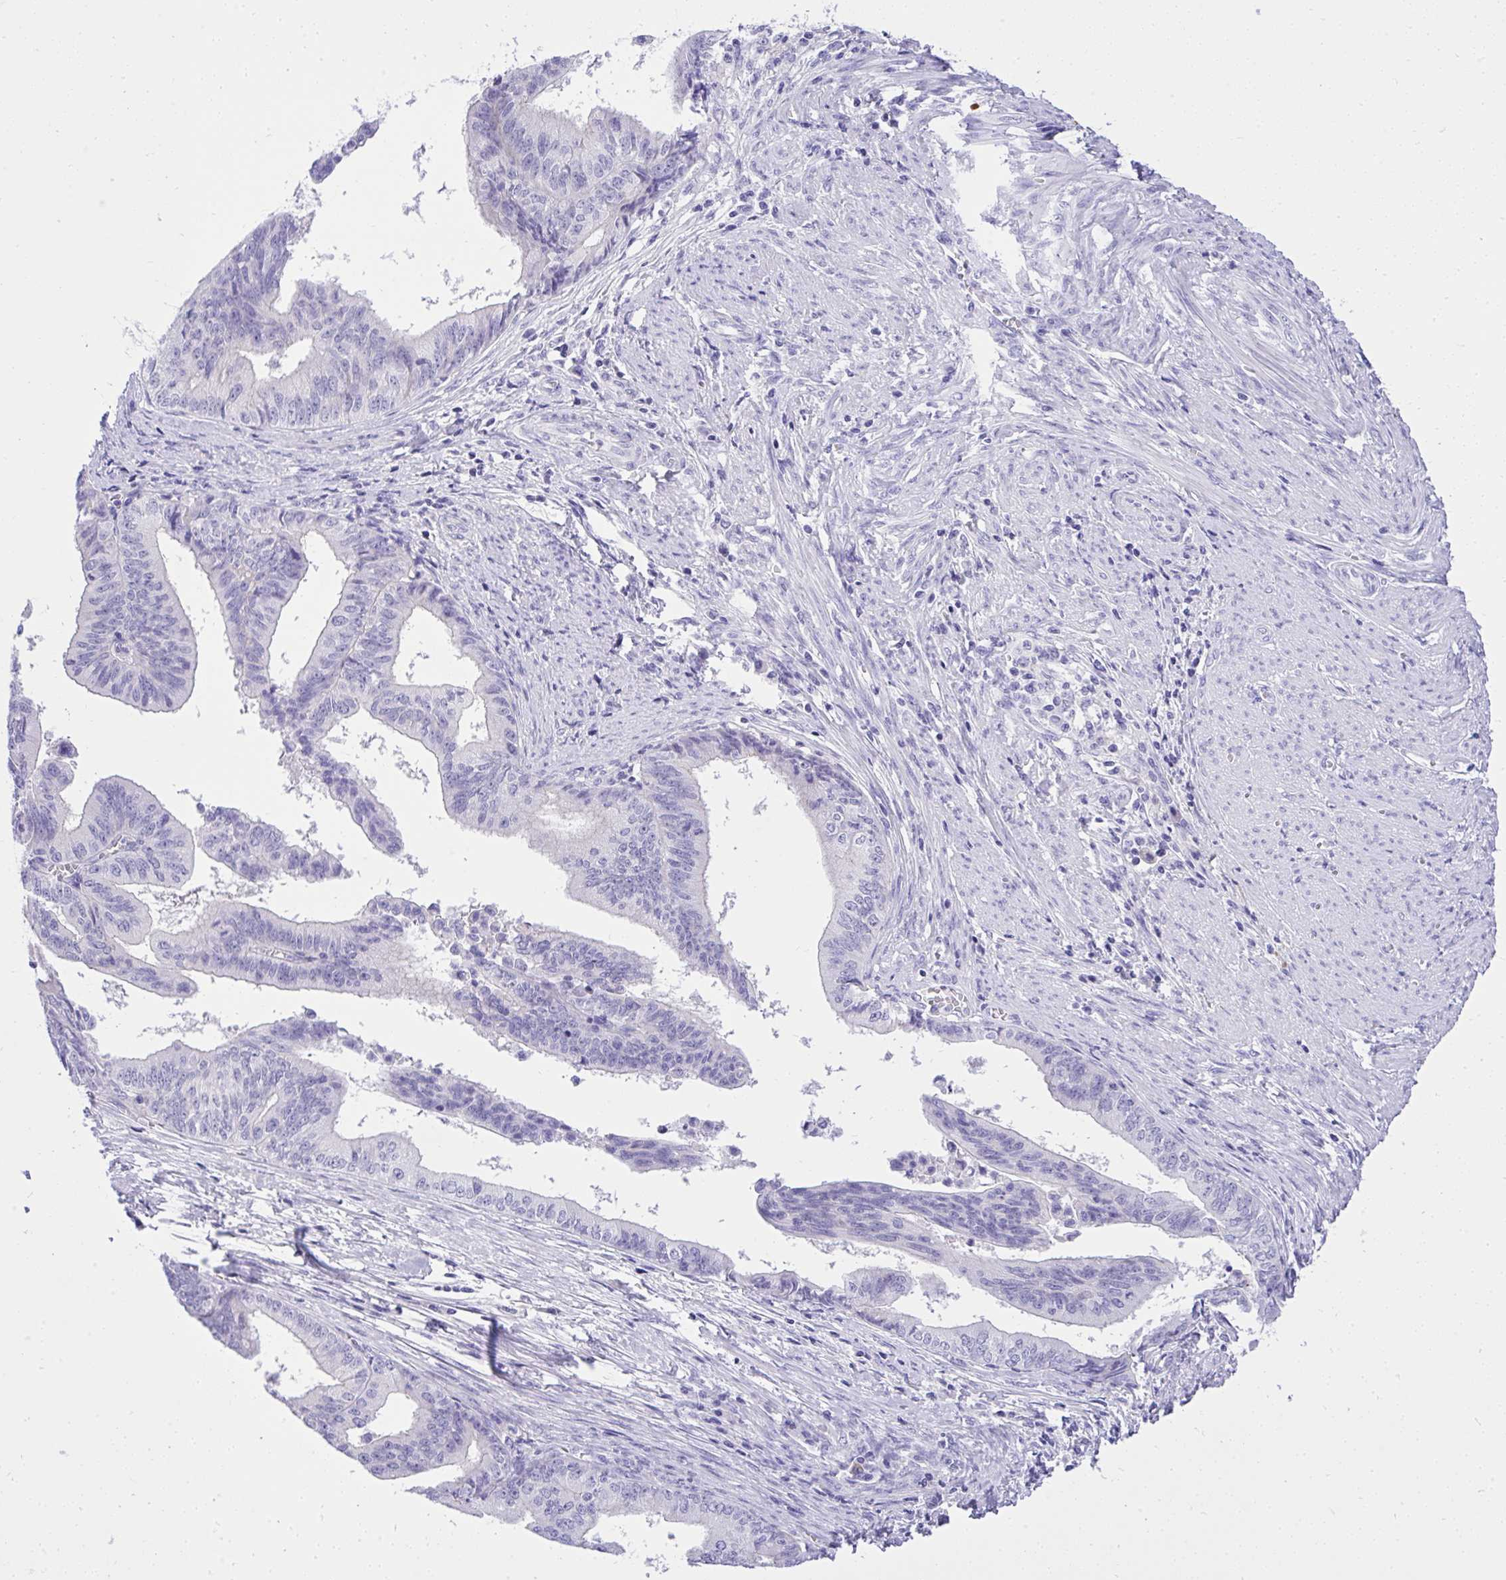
{"staining": {"intensity": "negative", "quantity": "none", "location": "none"}, "tissue": "endometrial cancer", "cell_type": "Tumor cells", "image_type": "cancer", "snomed": [{"axis": "morphology", "description": "Adenocarcinoma, NOS"}, {"axis": "topography", "description": "Endometrium"}], "caption": "This is a photomicrograph of immunohistochemistry (IHC) staining of endometrial cancer, which shows no positivity in tumor cells. (IHC, brightfield microscopy, high magnification).", "gene": "ST6GALNAC3", "patient": {"sex": "female", "age": 65}}